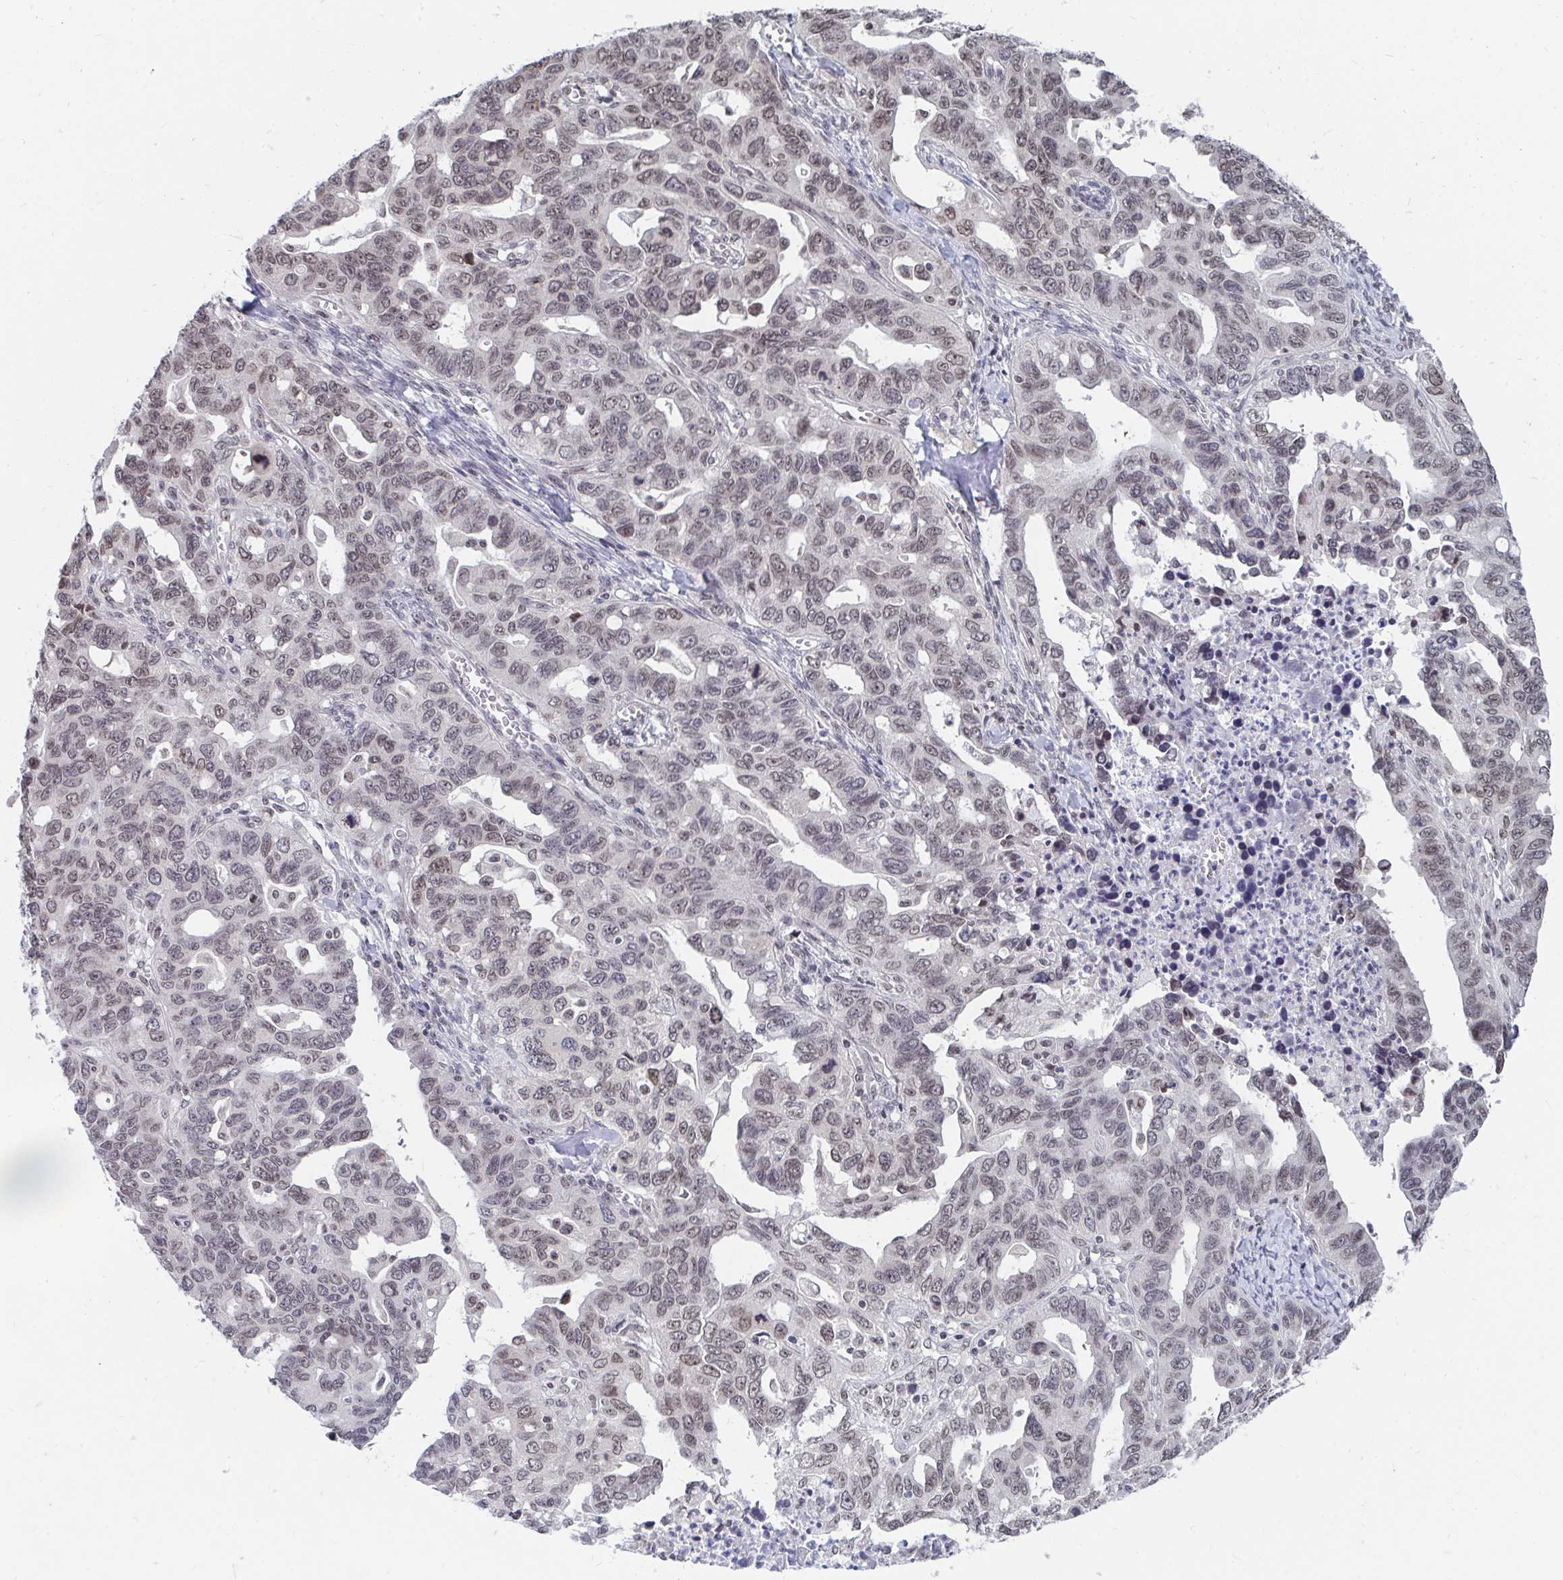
{"staining": {"intensity": "weak", "quantity": "<25%", "location": "nuclear"}, "tissue": "ovarian cancer", "cell_type": "Tumor cells", "image_type": "cancer", "snomed": [{"axis": "morphology", "description": "Cystadenocarcinoma, serous, NOS"}, {"axis": "topography", "description": "Ovary"}], "caption": "IHC of human ovarian cancer exhibits no positivity in tumor cells.", "gene": "TRIP12", "patient": {"sex": "female", "age": 69}}